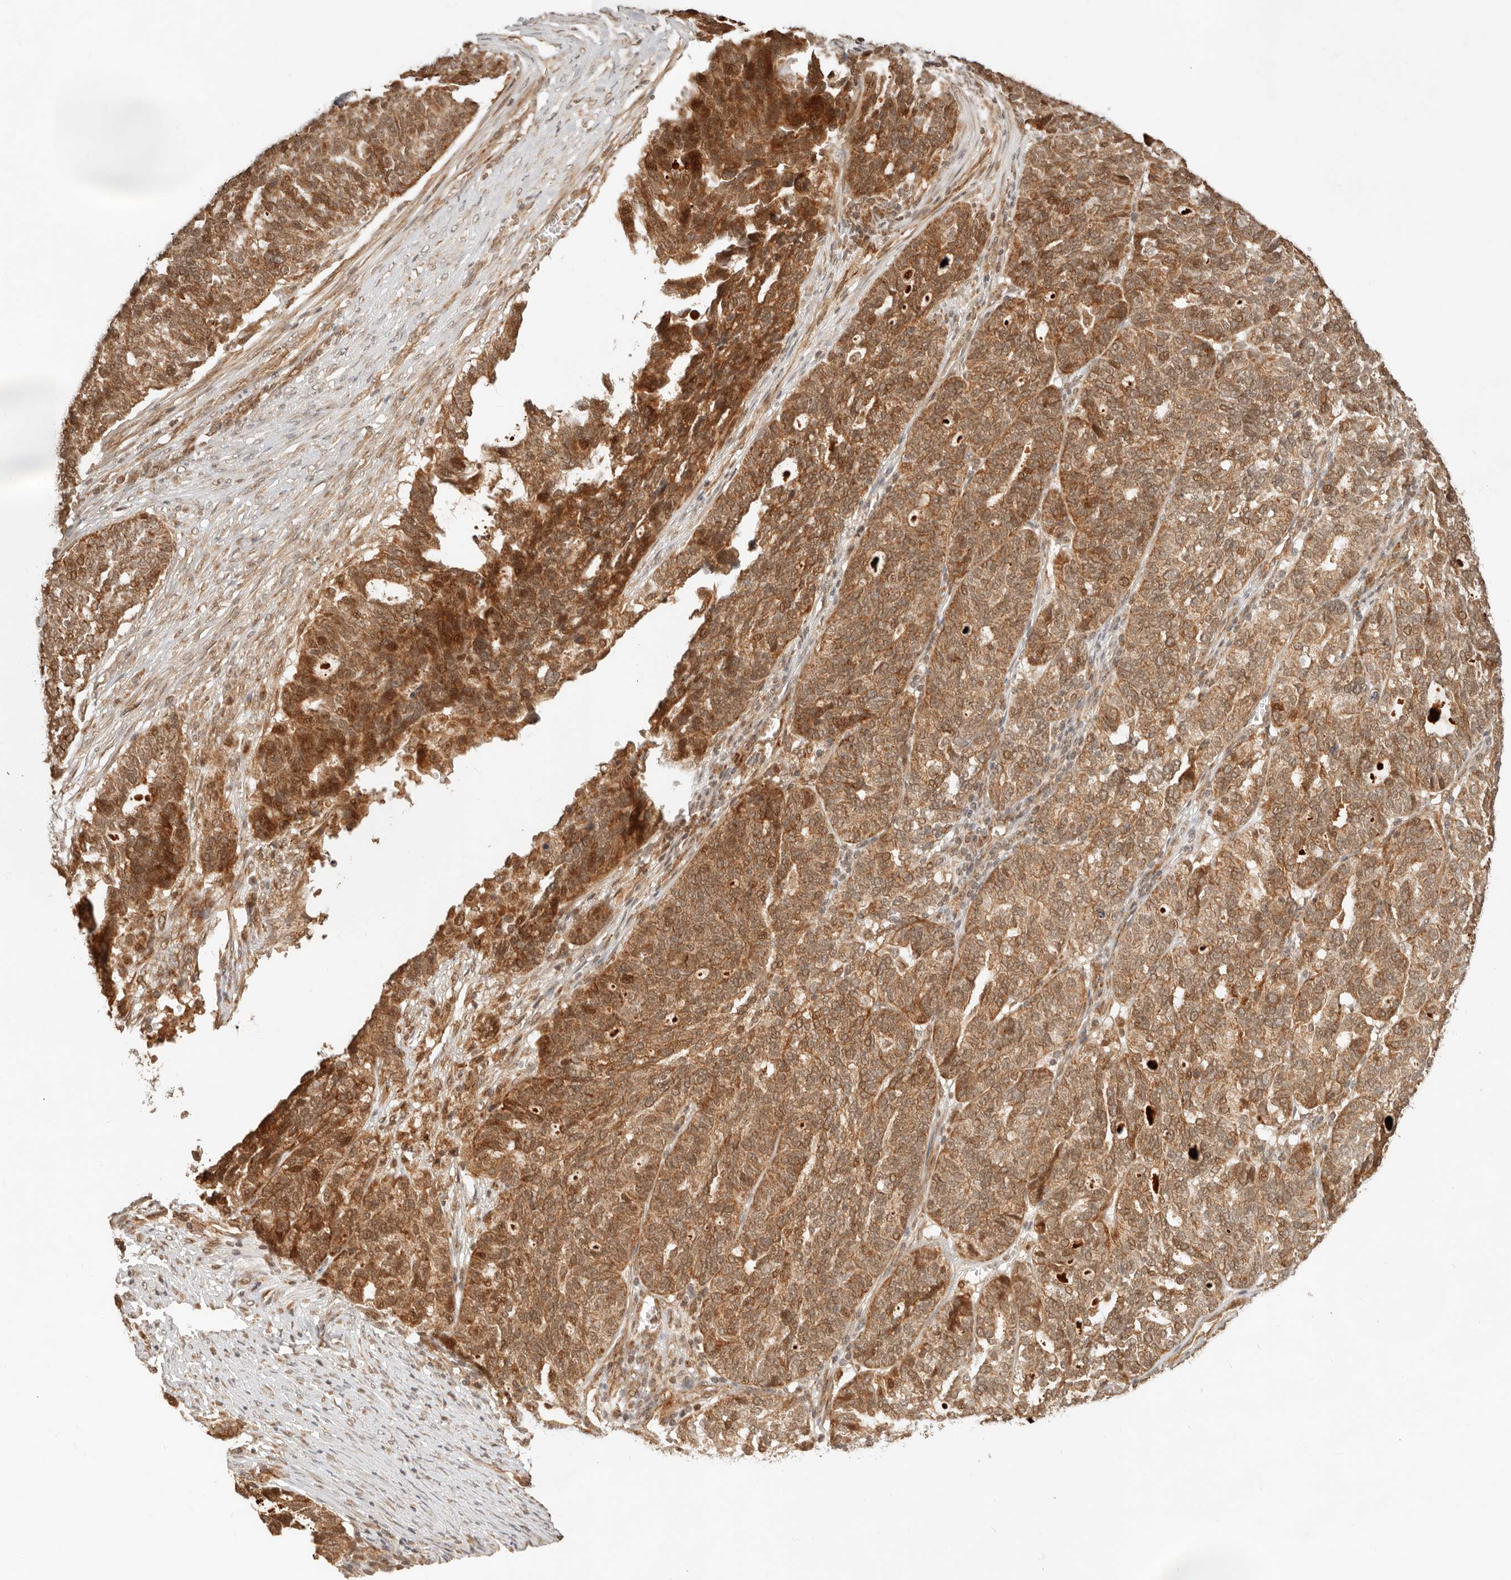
{"staining": {"intensity": "moderate", "quantity": ">75%", "location": "cytoplasmic/membranous"}, "tissue": "ovarian cancer", "cell_type": "Tumor cells", "image_type": "cancer", "snomed": [{"axis": "morphology", "description": "Cystadenocarcinoma, serous, NOS"}, {"axis": "topography", "description": "Ovary"}], "caption": "Ovarian cancer tissue demonstrates moderate cytoplasmic/membranous expression in approximately >75% of tumor cells, visualized by immunohistochemistry.", "gene": "BAALC", "patient": {"sex": "female", "age": 59}}